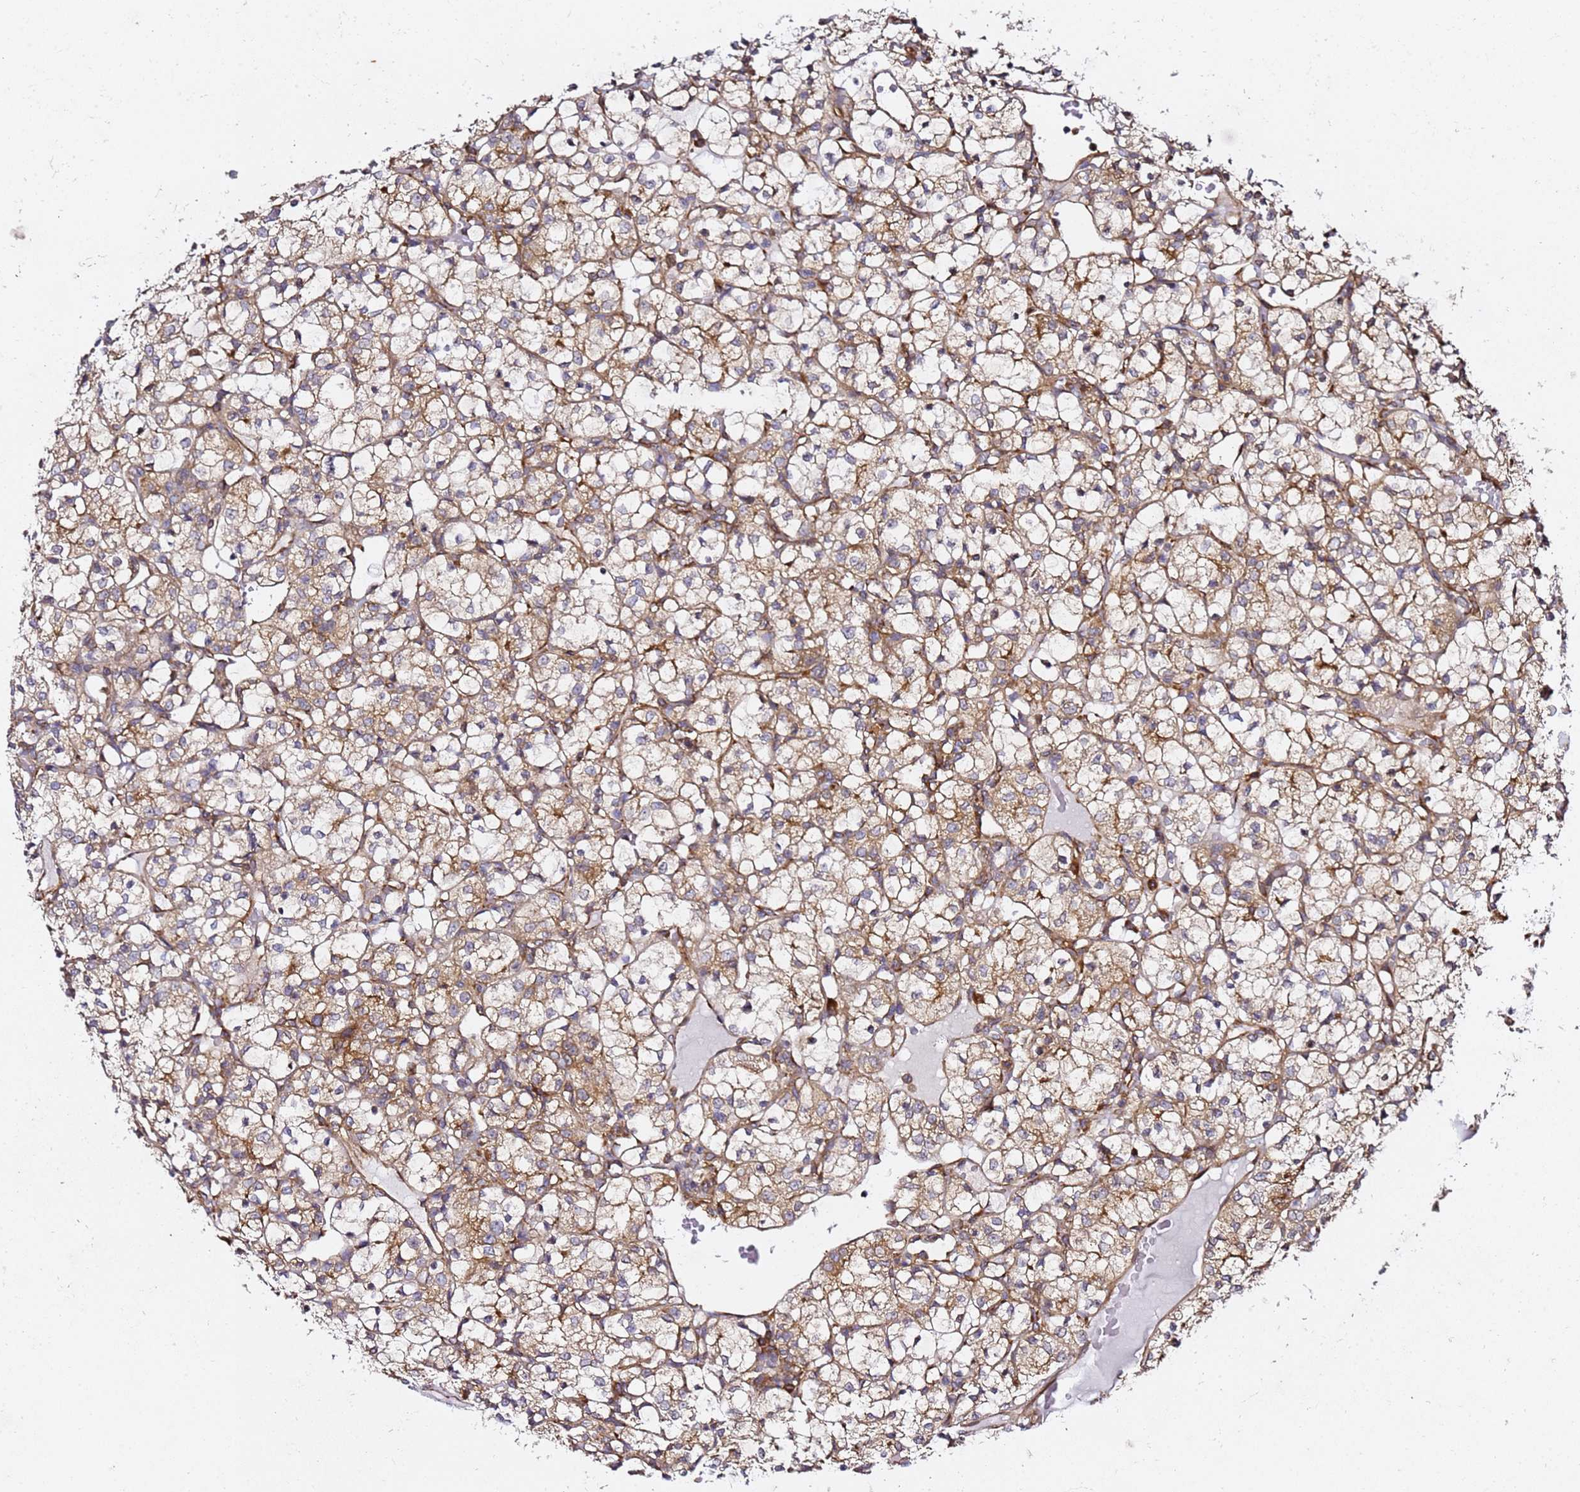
{"staining": {"intensity": "moderate", "quantity": ">75%", "location": "cytoplasmic/membranous"}, "tissue": "renal cancer", "cell_type": "Tumor cells", "image_type": "cancer", "snomed": [{"axis": "morphology", "description": "Adenocarcinoma, NOS"}, {"axis": "topography", "description": "Kidney"}], "caption": "Immunohistochemical staining of renal cancer (adenocarcinoma) shows moderate cytoplasmic/membranous protein staining in about >75% of tumor cells.", "gene": "TPST1", "patient": {"sex": "female", "age": 69}}